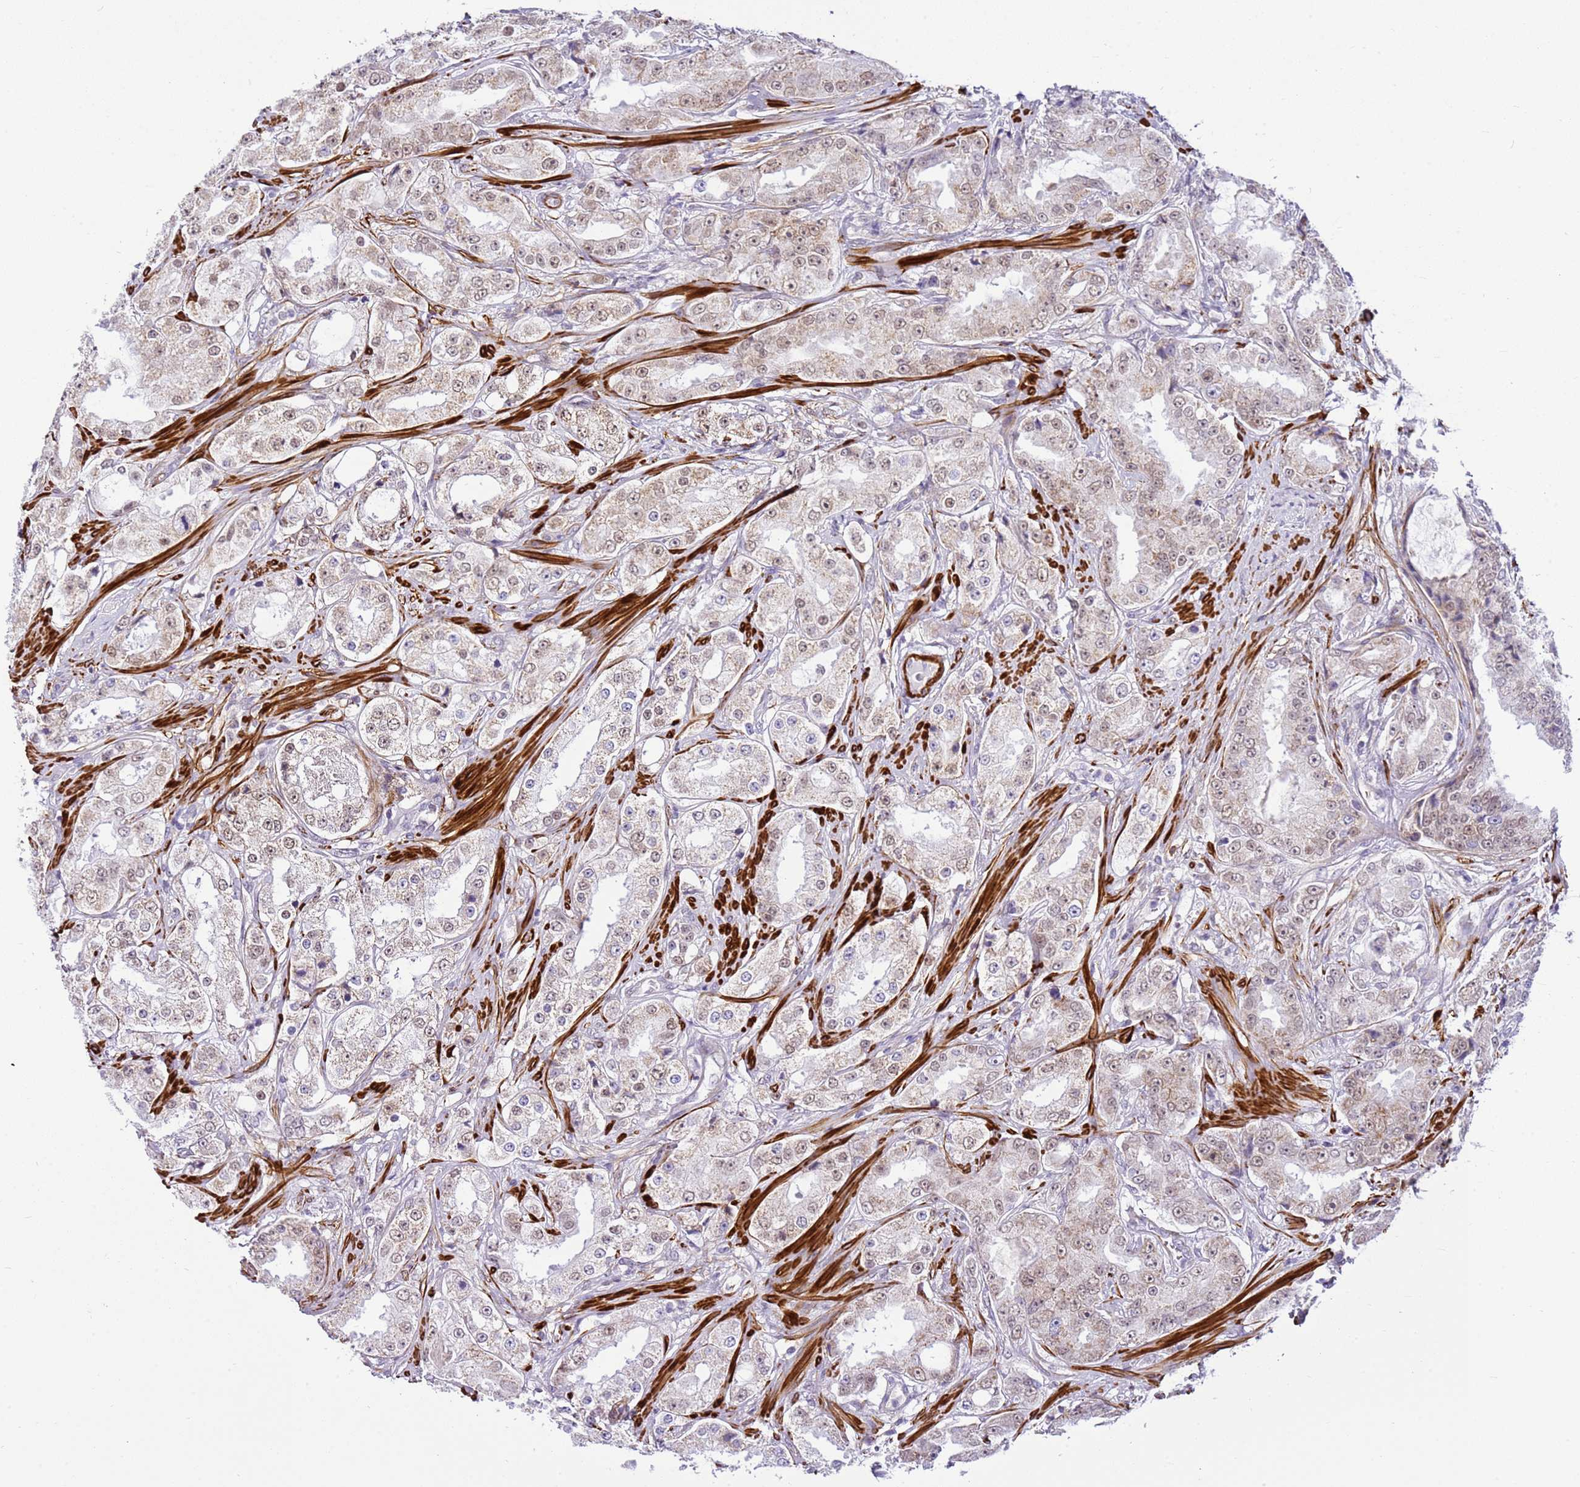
{"staining": {"intensity": "weak", "quantity": "<25%", "location": "cytoplasmic/membranous,nuclear"}, "tissue": "prostate cancer", "cell_type": "Tumor cells", "image_type": "cancer", "snomed": [{"axis": "morphology", "description": "Adenocarcinoma, High grade"}, {"axis": "topography", "description": "Prostate"}], "caption": "Tumor cells show no significant staining in high-grade adenocarcinoma (prostate).", "gene": "SMIM4", "patient": {"sex": "male", "age": 73}}